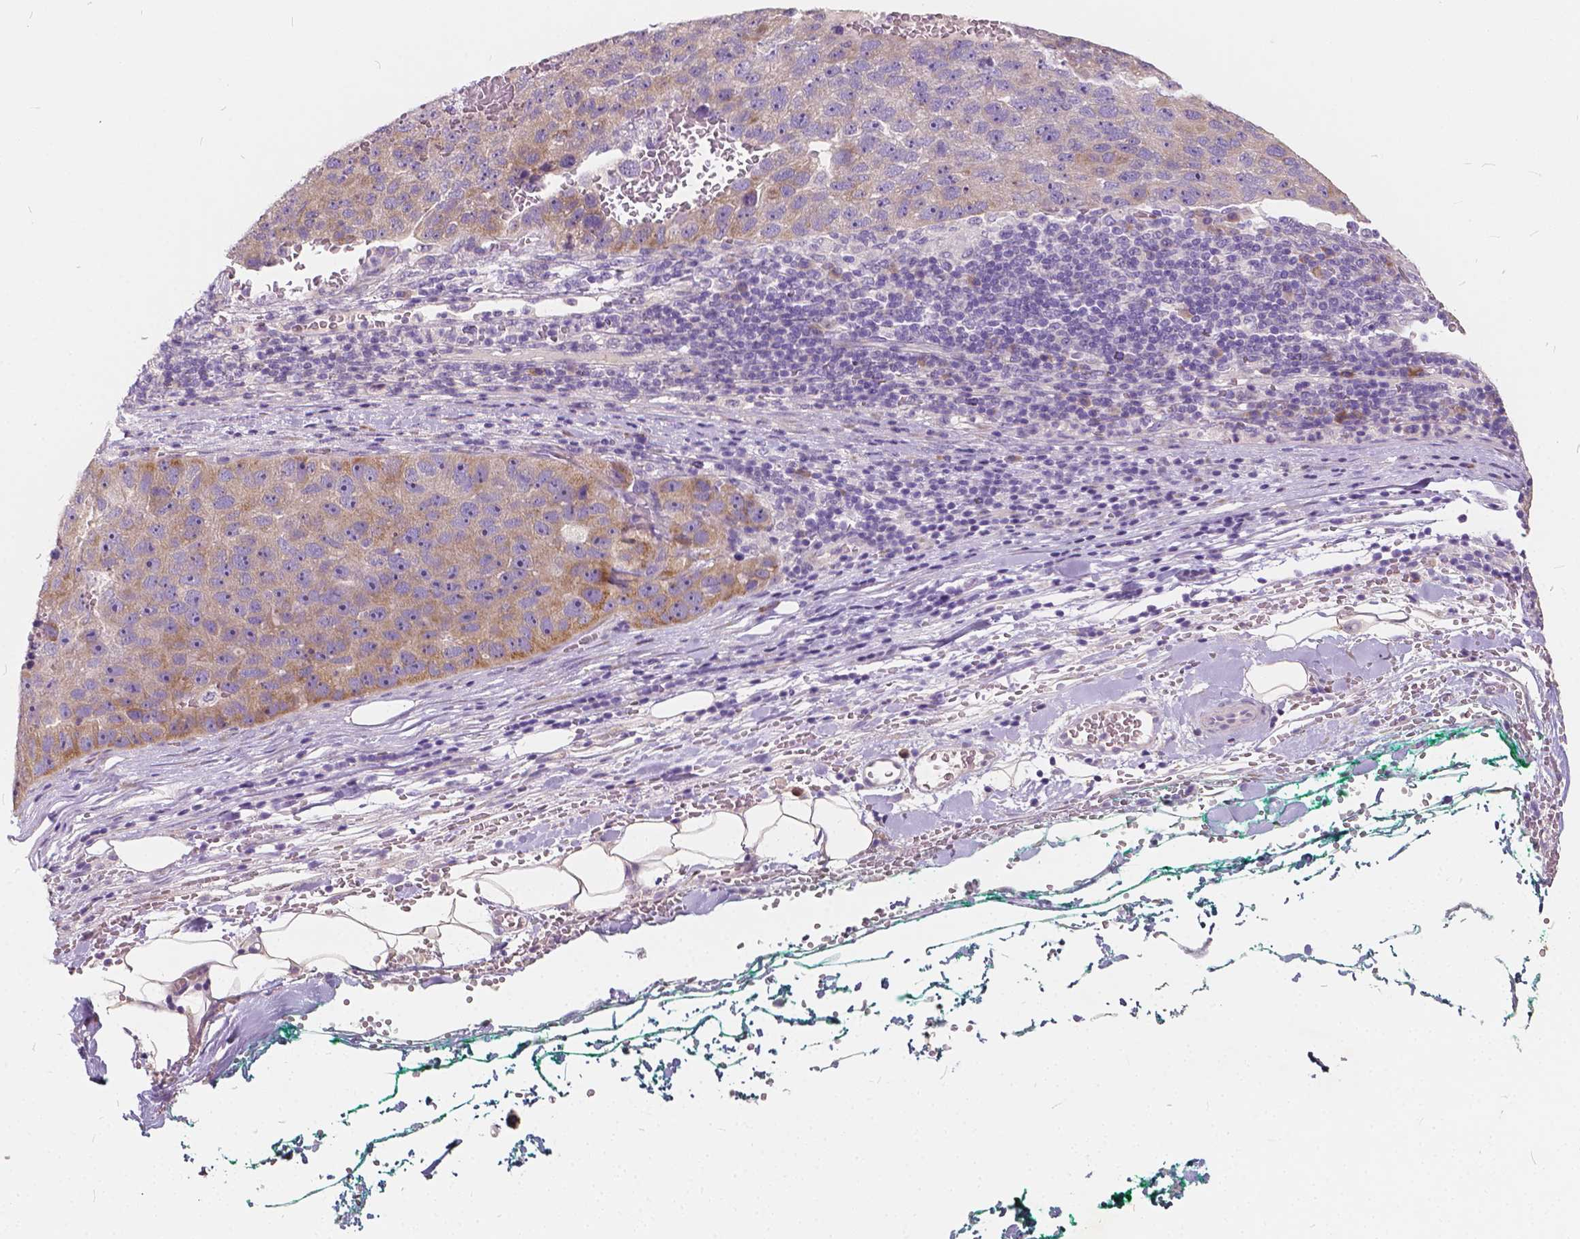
{"staining": {"intensity": "weak", "quantity": "<25%", "location": "cytoplasmic/membranous"}, "tissue": "pancreatic cancer", "cell_type": "Tumor cells", "image_type": "cancer", "snomed": [{"axis": "morphology", "description": "Adenocarcinoma, NOS"}, {"axis": "topography", "description": "Pancreas"}], "caption": "Pancreatic cancer was stained to show a protein in brown. There is no significant positivity in tumor cells.", "gene": "SLC7A8", "patient": {"sex": "female", "age": 61}}